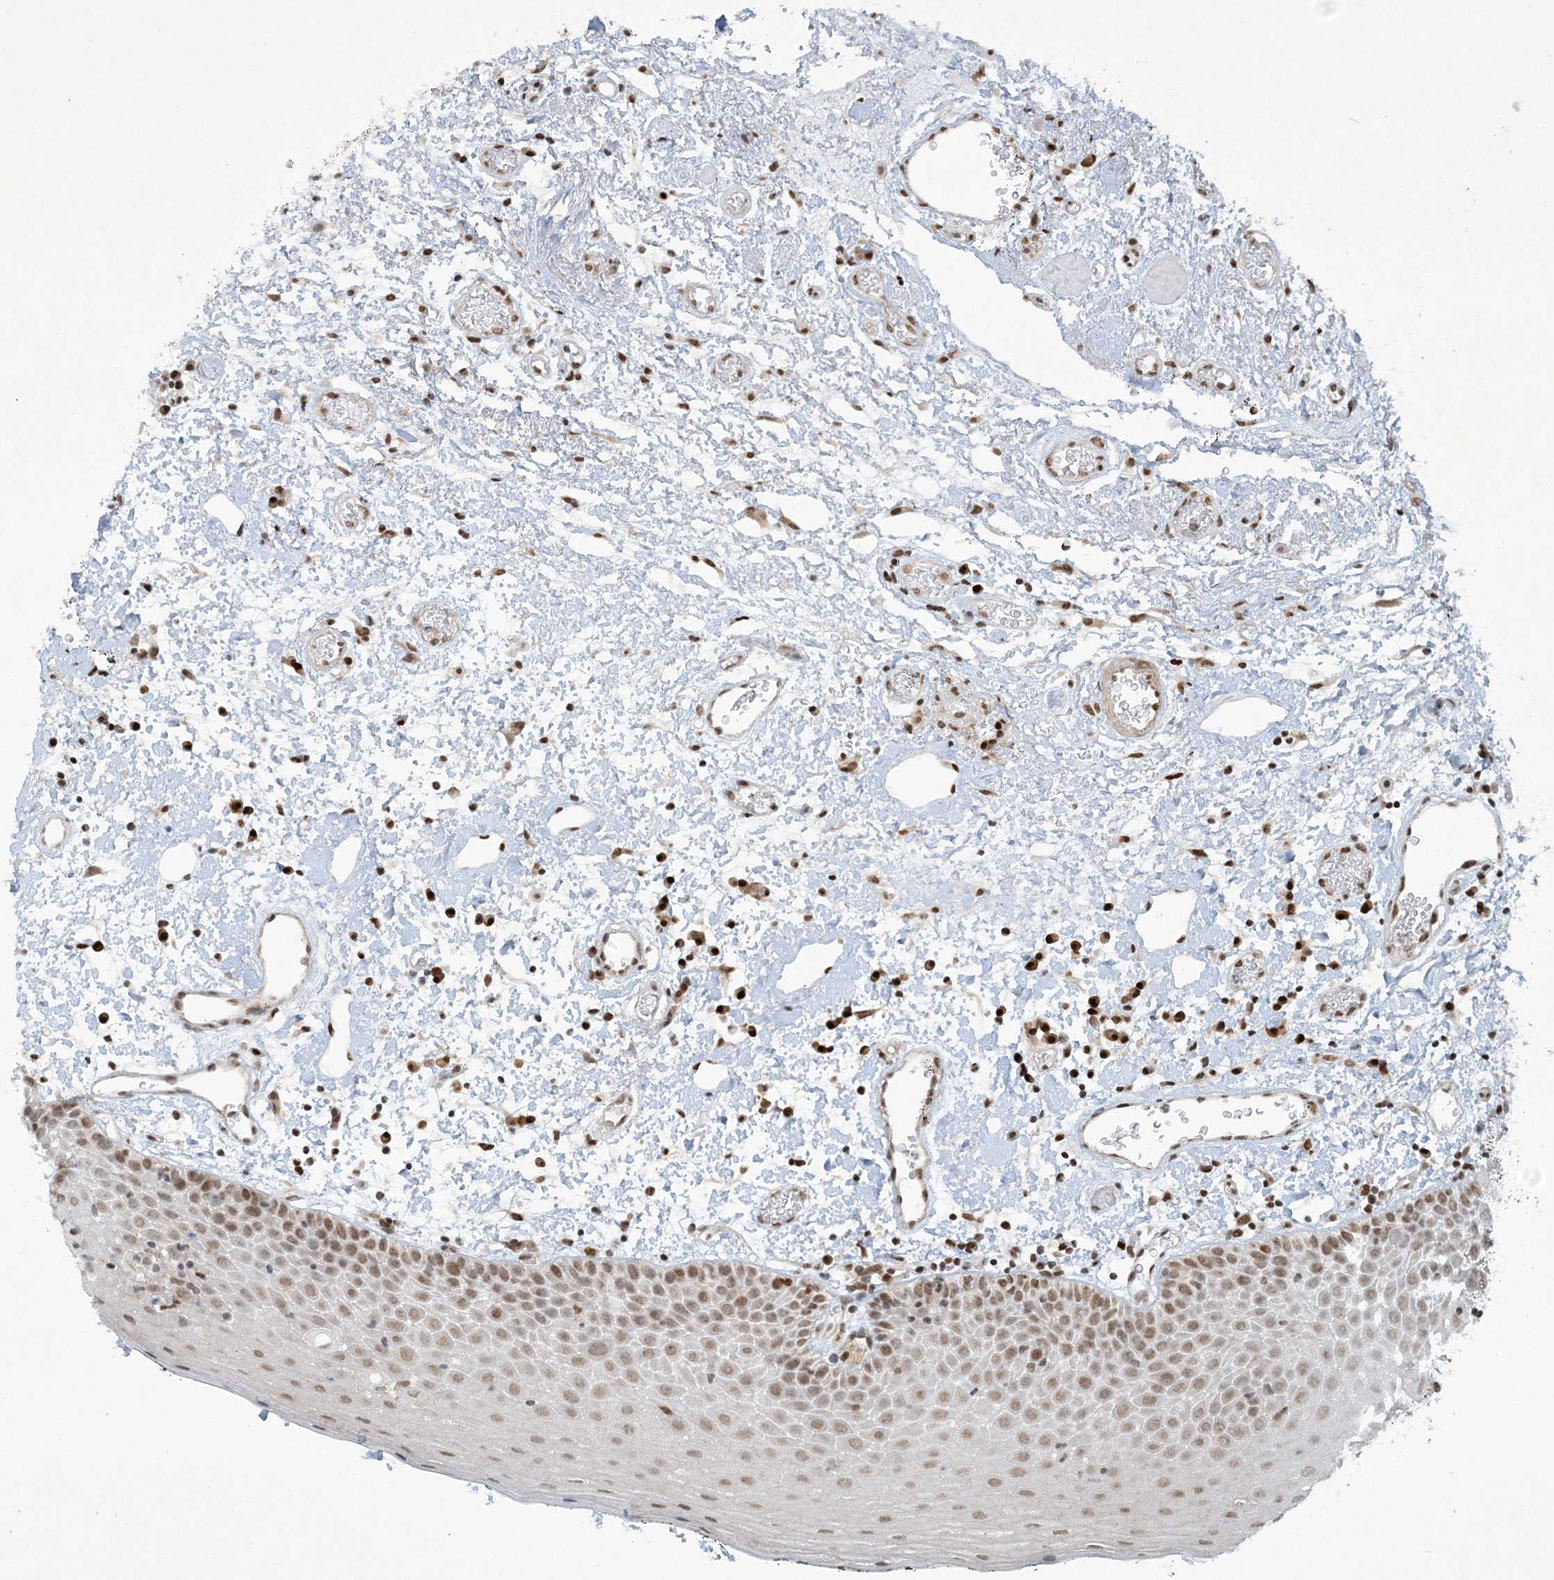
{"staining": {"intensity": "moderate", "quantity": ">75%", "location": "nuclear"}, "tissue": "oral mucosa", "cell_type": "Squamous epithelial cells", "image_type": "normal", "snomed": [{"axis": "morphology", "description": "Normal tissue, NOS"}, {"axis": "topography", "description": "Oral tissue"}], "caption": "A high-resolution histopathology image shows immunohistochemistry staining of unremarkable oral mucosa, which reveals moderate nuclear staining in about >75% of squamous epithelial cells.", "gene": "DELE1", "patient": {"sex": "male", "age": 74}}